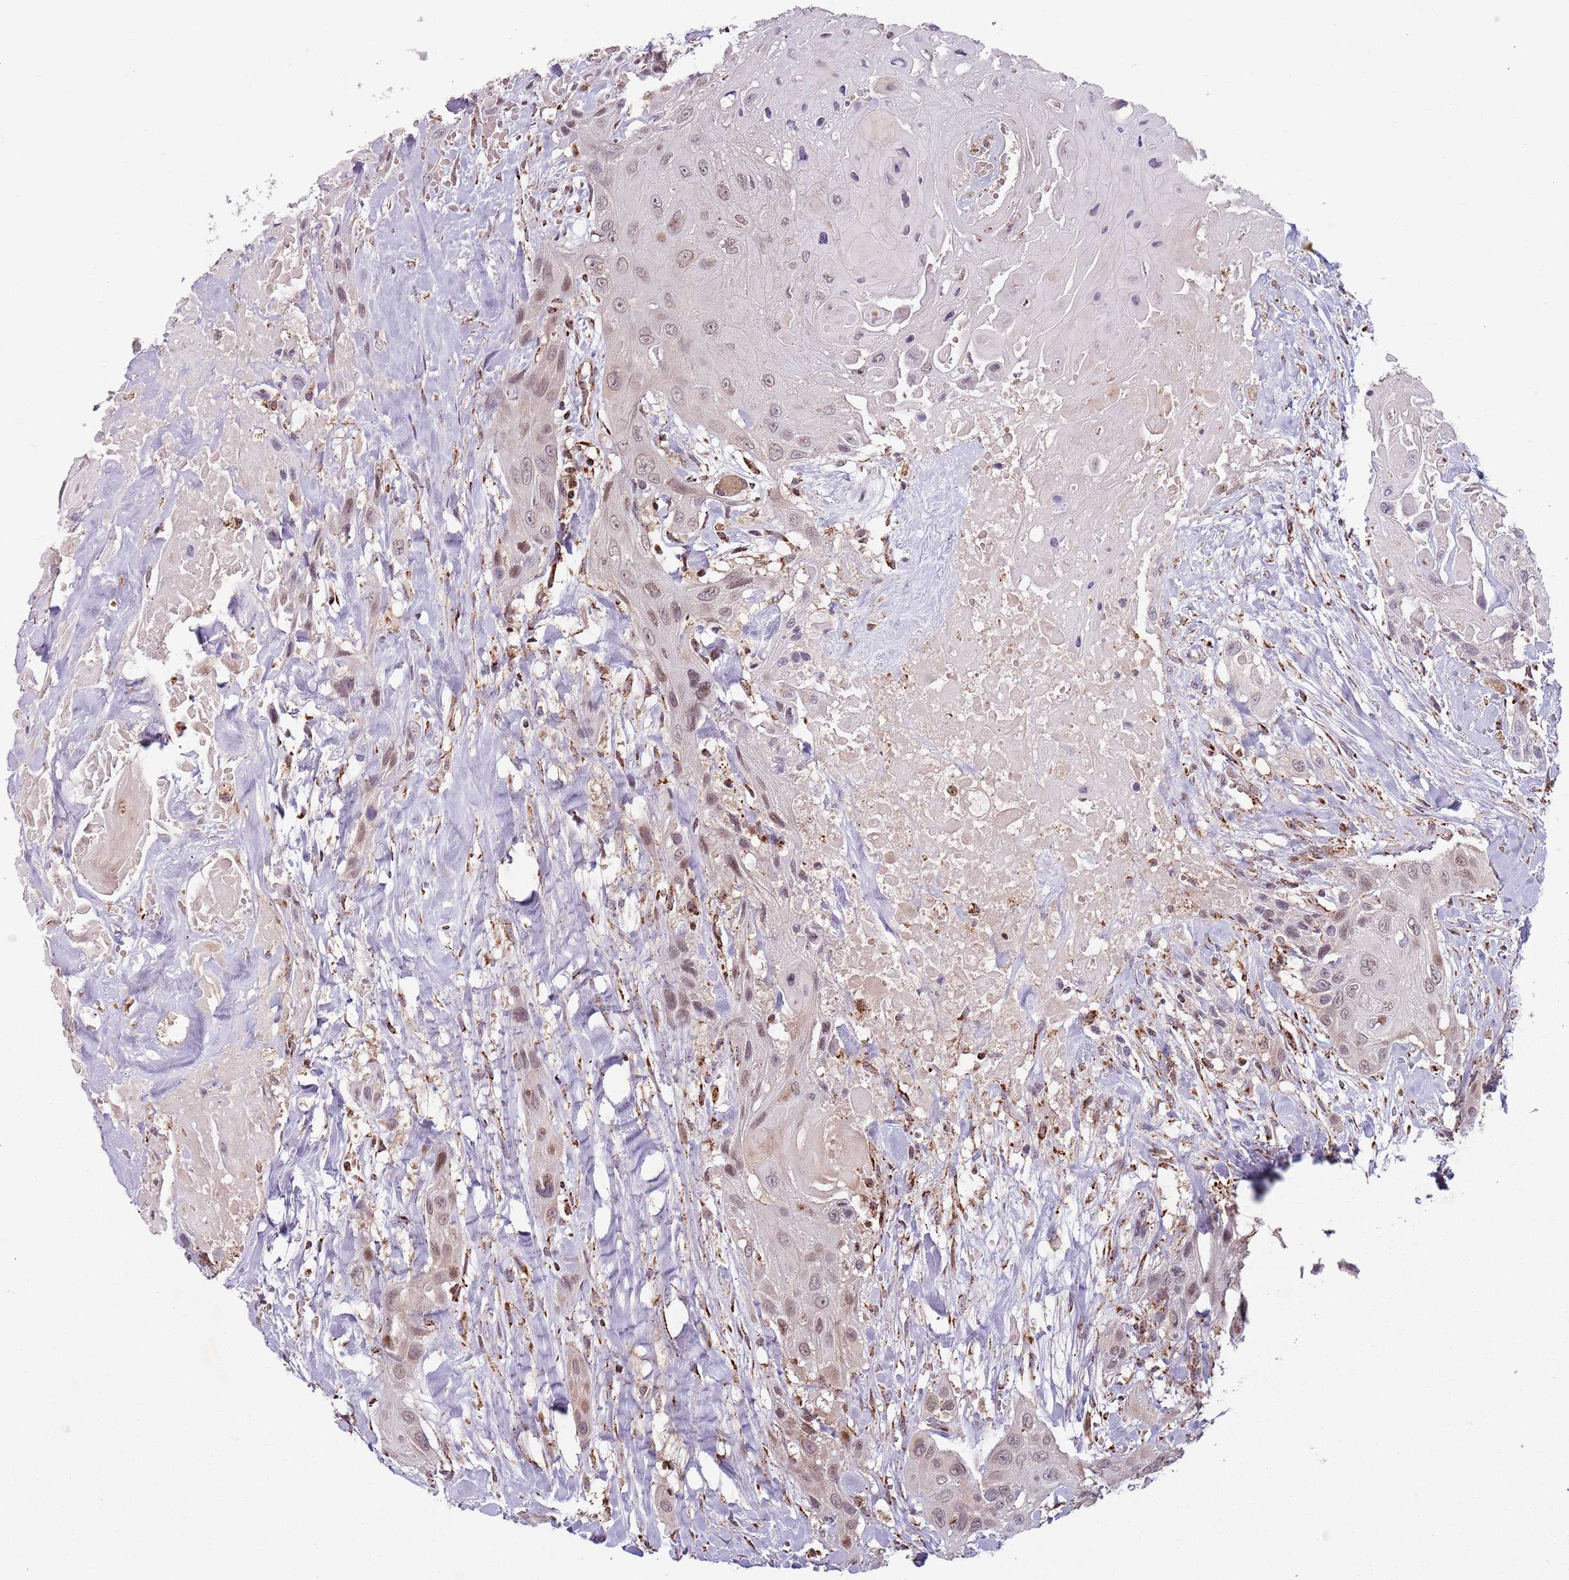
{"staining": {"intensity": "weak", "quantity": "<25%", "location": "nuclear"}, "tissue": "head and neck cancer", "cell_type": "Tumor cells", "image_type": "cancer", "snomed": [{"axis": "morphology", "description": "Squamous cell carcinoma, NOS"}, {"axis": "topography", "description": "Head-Neck"}], "caption": "IHC photomicrograph of neoplastic tissue: squamous cell carcinoma (head and neck) stained with DAB (3,3'-diaminobenzidine) demonstrates no significant protein expression in tumor cells.", "gene": "ULK3", "patient": {"sex": "male", "age": 81}}